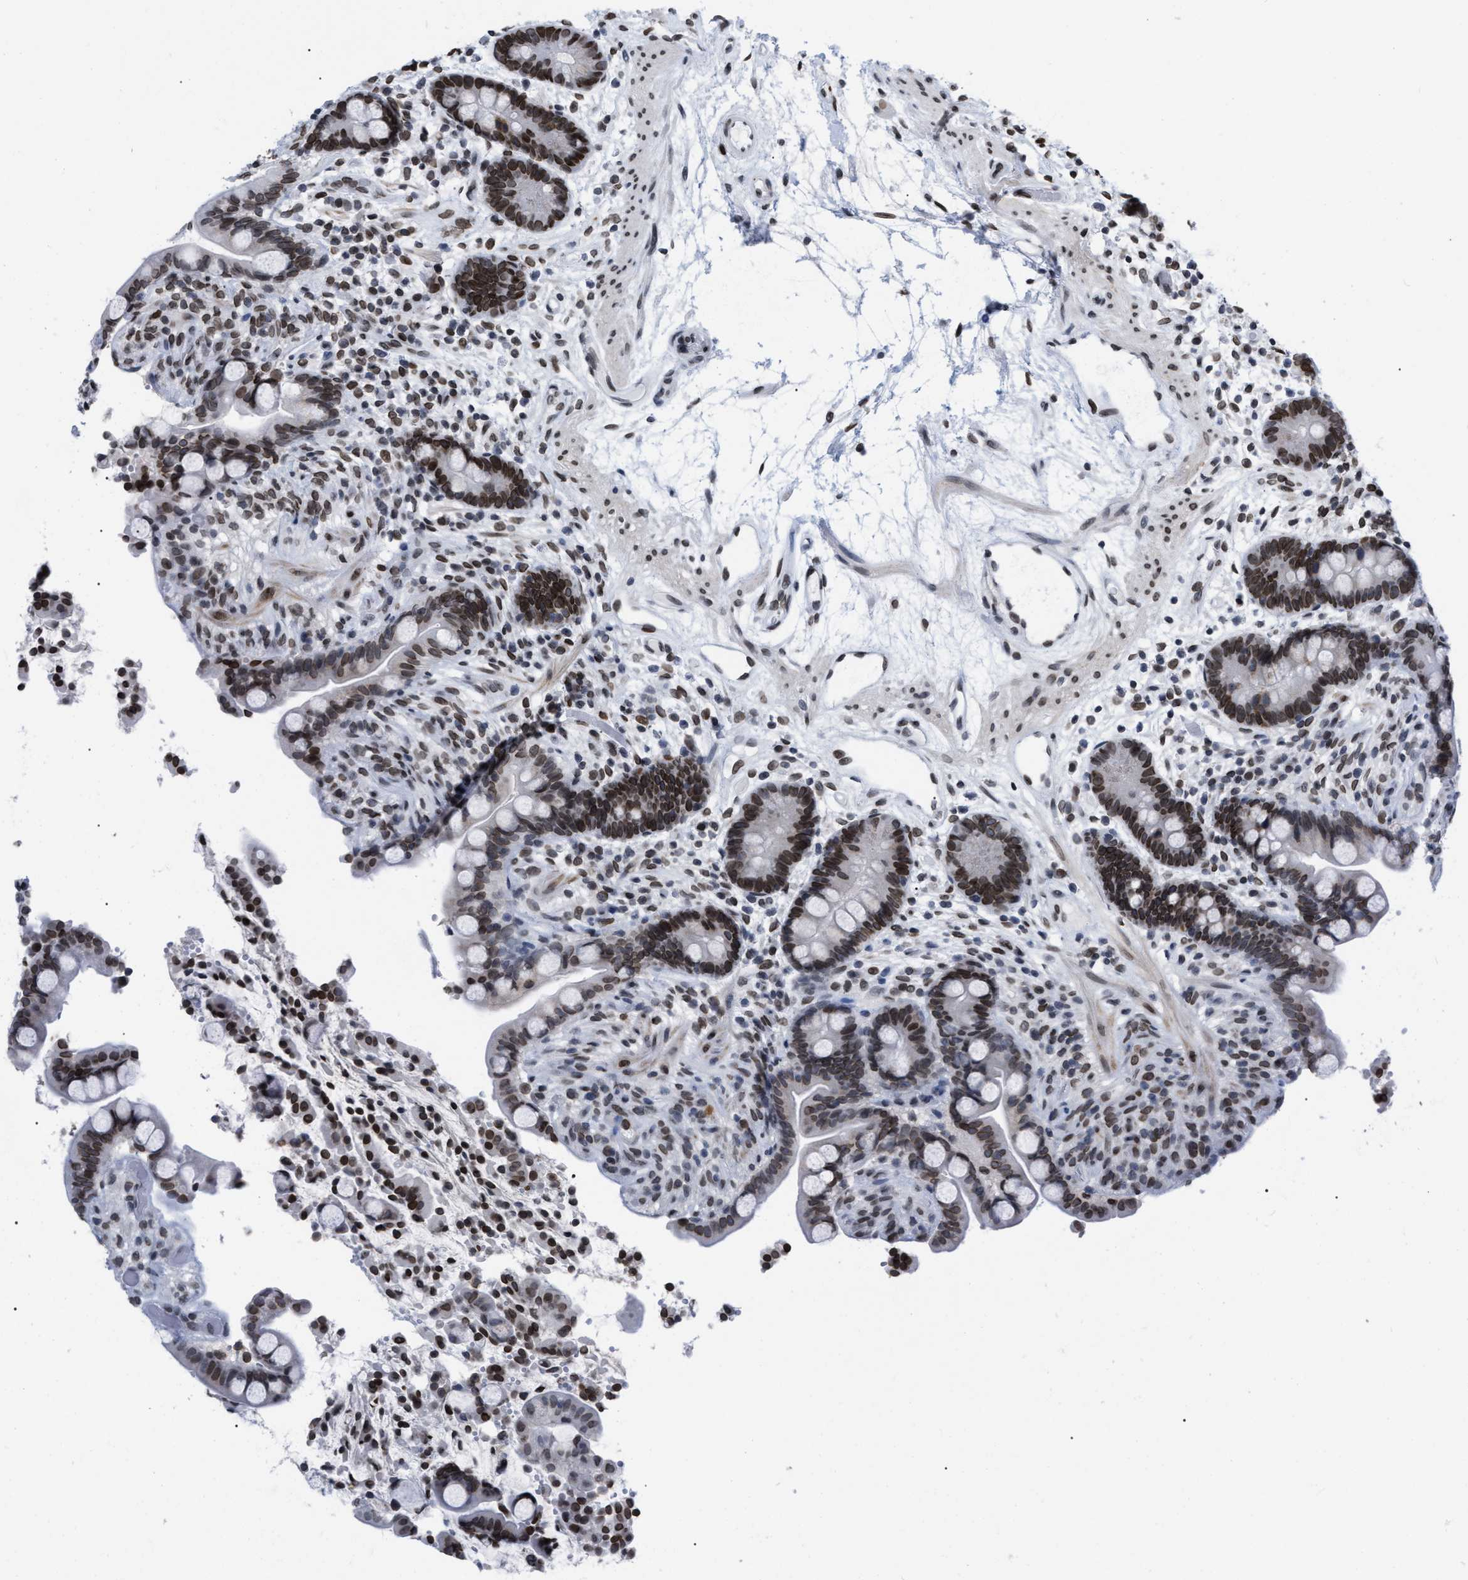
{"staining": {"intensity": "strong", "quantity": ">75%", "location": "nuclear"}, "tissue": "colon", "cell_type": "Endothelial cells", "image_type": "normal", "snomed": [{"axis": "morphology", "description": "Normal tissue, NOS"}, {"axis": "topography", "description": "Colon"}], "caption": "Strong nuclear positivity is present in about >75% of endothelial cells in benign colon.", "gene": "TPR", "patient": {"sex": "male", "age": 73}}